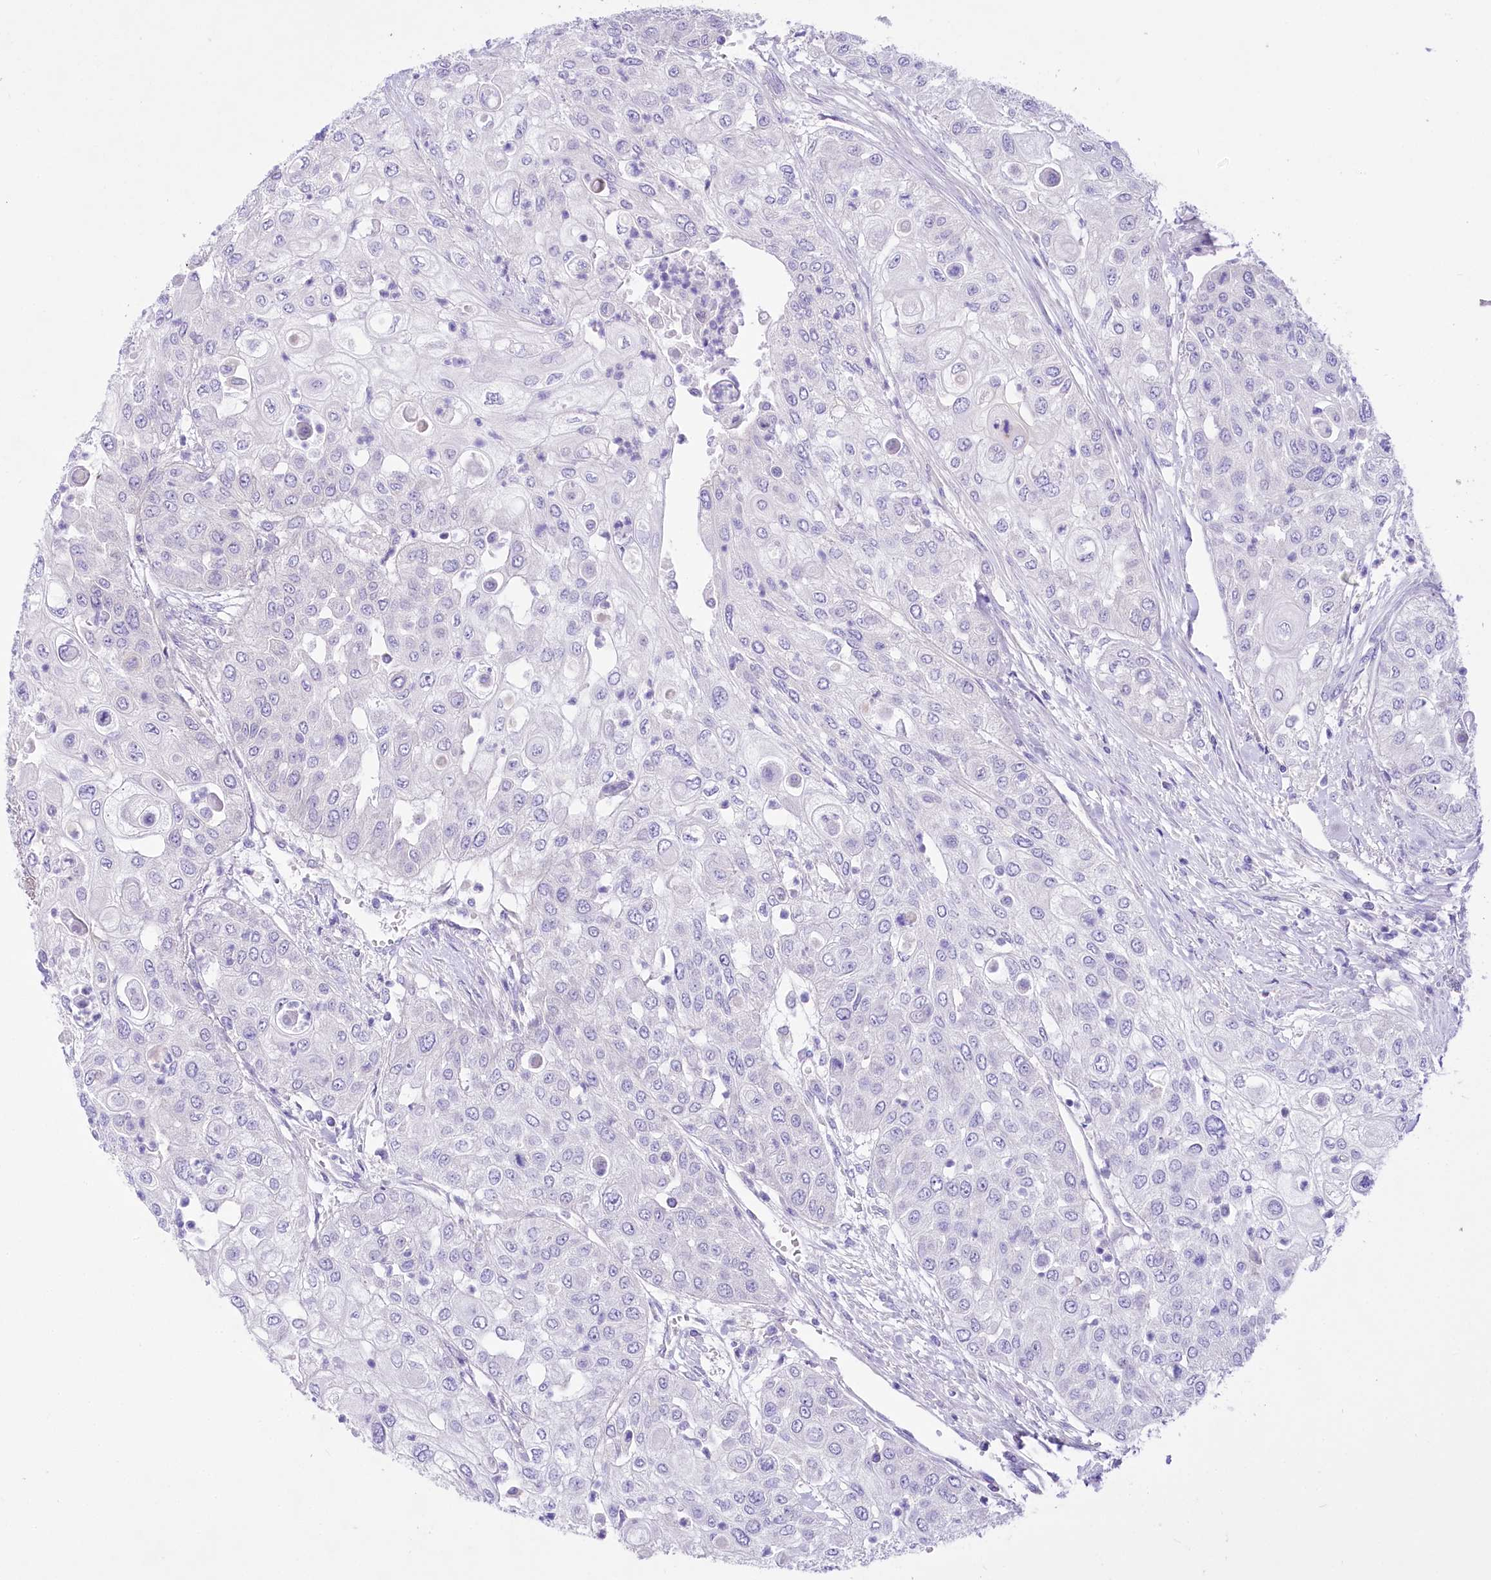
{"staining": {"intensity": "negative", "quantity": "none", "location": "none"}, "tissue": "urothelial cancer", "cell_type": "Tumor cells", "image_type": "cancer", "snomed": [{"axis": "morphology", "description": "Urothelial carcinoma, High grade"}, {"axis": "topography", "description": "Urinary bladder"}], "caption": "IHC photomicrograph of human urothelial carcinoma (high-grade) stained for a protein (brown), which shows no staining in tumor cells. (Brightfield microscopy of DAB (3,3'-diaminobenzidine) immunohistochemistry at high magnification).", "gene": "LRRC34", "patient": {"sex": "female", "age": 79}}